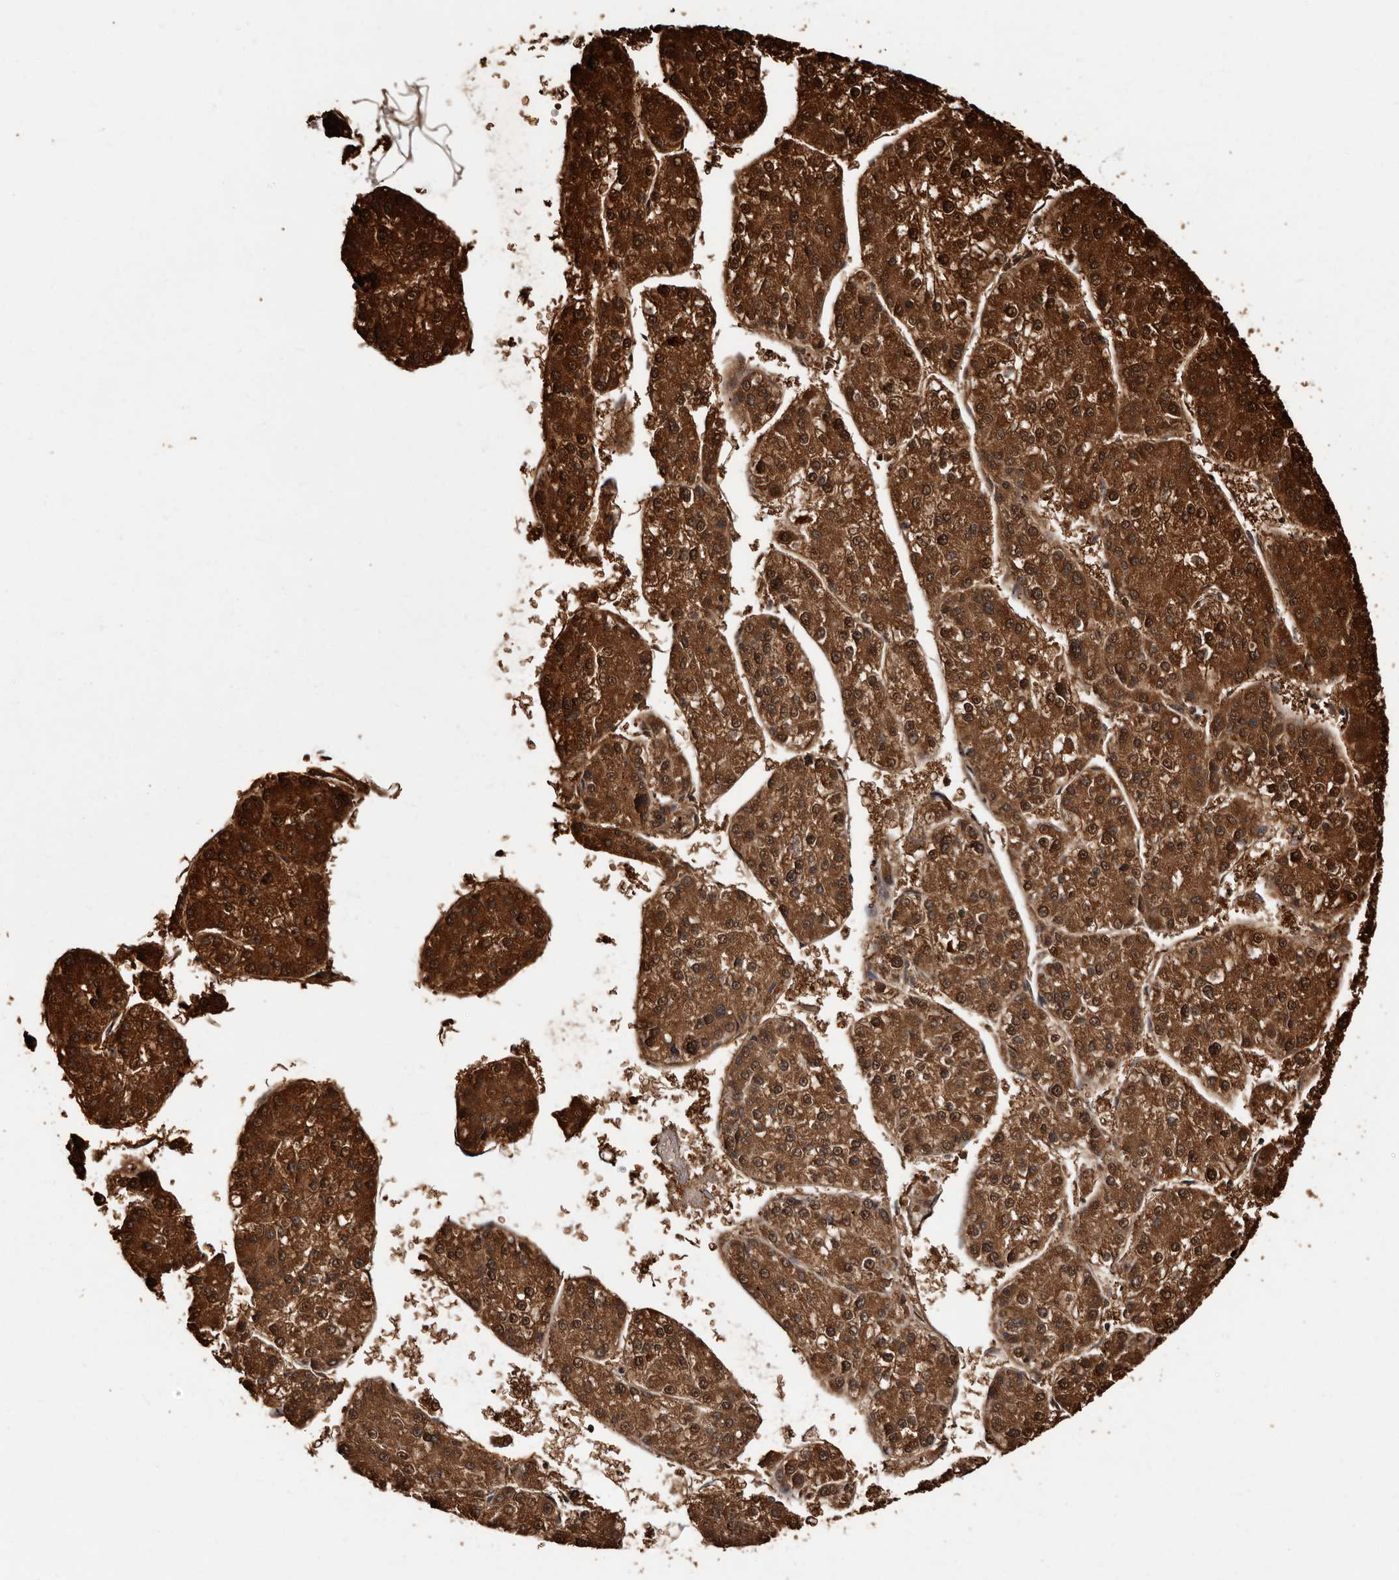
{"staining": {"intensity": "strong", "quantity": ">75%", "location": "cytoplasmic/membranous,nuclear"}, "tissue": "liver cancer", "cell_type": "Tumor cells", "image_type": "cancer", "snomed": [{"axis": "morphology", "description": "Carcinoma, Hepatocellular, NOS"}, {"axis": "topography", "description": "Liver"}], "caption": "Immunohistochemistry (IHC) image of liver hepatocellular carcinoma stained for a protein (brown), which displays high levels of strong cytoplasmic/membranous and nuclear positivity in approximately >75% of tumor cells.", "gene": "DNPH1", "patient": {"sex": "female", "age": 73}}